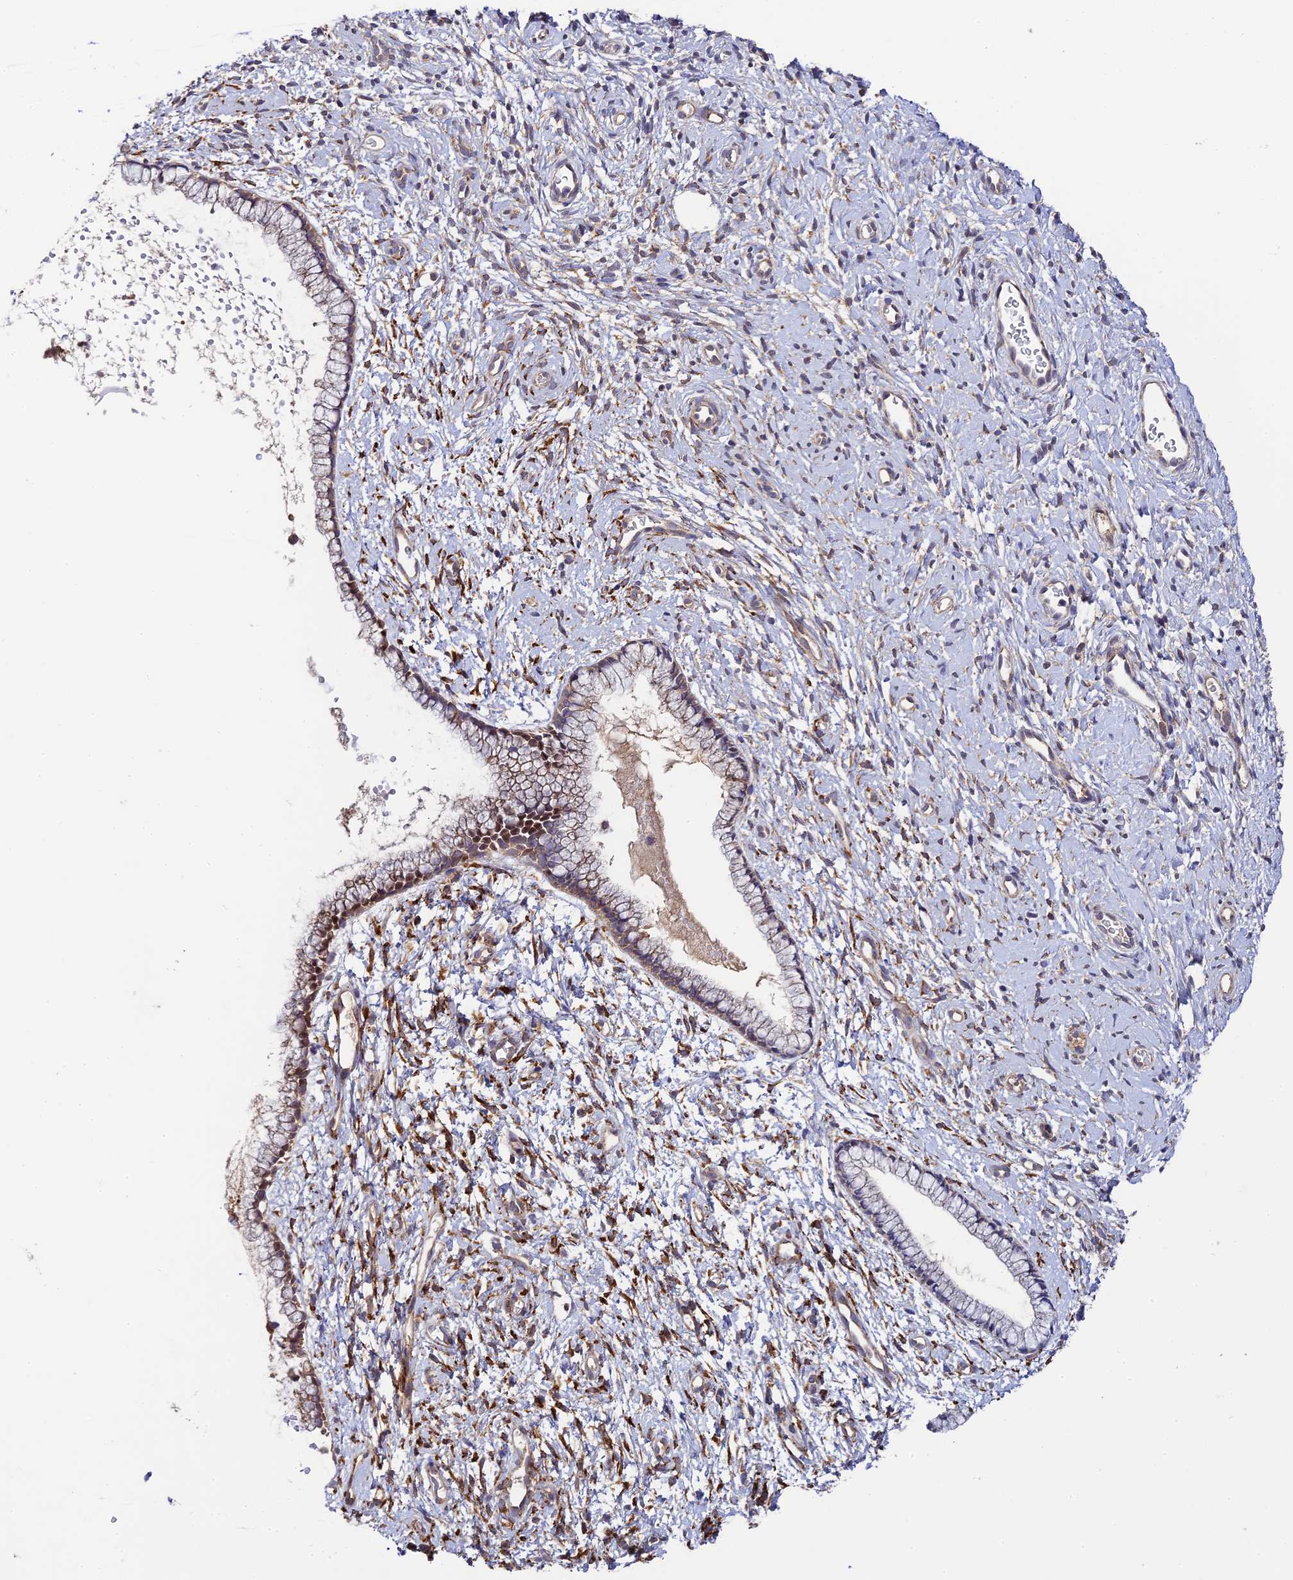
{"staining": {"intensity": "moderate", "quantity": "<25%", "location": "cytoplasmic/membranous"}, "tissue": "cervix", "cell_type": "Glandular cells", "image_type": "normal", "snomed": [{"axis": "morphology", "description": "Normal tissue, NOS"}, {"axis": "topography", "description": "Cervix"}], "caption": "Immunohistochemistry image of unremarkable cervix: human cervix stained using immunohistochemistry (IHC) exhibits low levels of moderate protein expression localized specifically in the cytoplasmic/membranous of glandular cells, appearing as a cytoplasmic/membranous brown color.", "gene": "P3H3", "patient": {"sex": "female", "age": 57}}